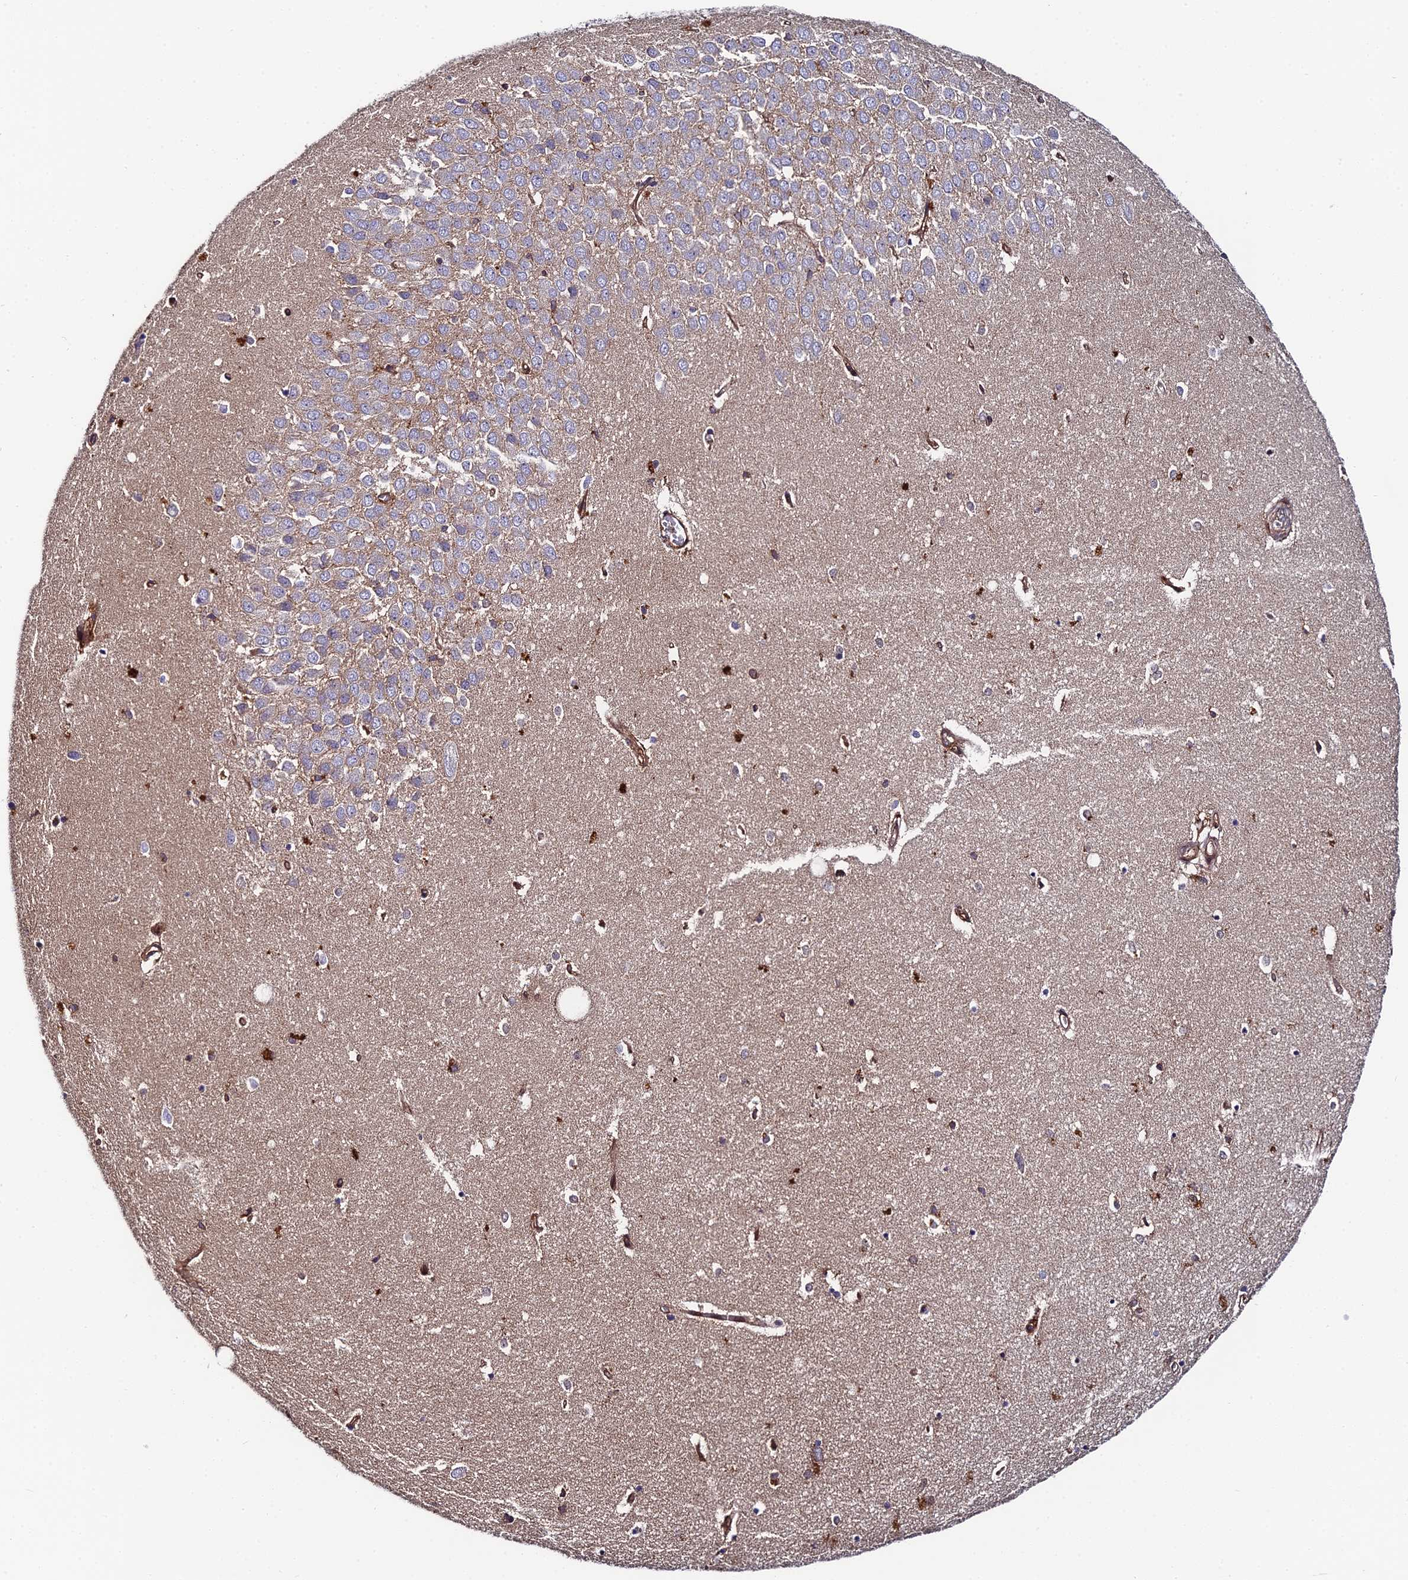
{"staining": {"intensity": "negative", "quantity": "none", "location": "none"}, "tissue": "hippocampus", "cell_type": "Glial cells", "image_type": "normal", "snomed": [{"axis": "morphology", "description": "Normal tissue, NOS"}, {"axis": "topography", "description": "Hippocampus"}], "caption": "Immunohistochemistry (IHC) of benign human hippocampus demonstrates no expression in glial cells. (DAB IHC visualized using brightfield microscopy, high magnification).", "gene": "GNG5B", "patient": {"sex": "female", "age": 64}}